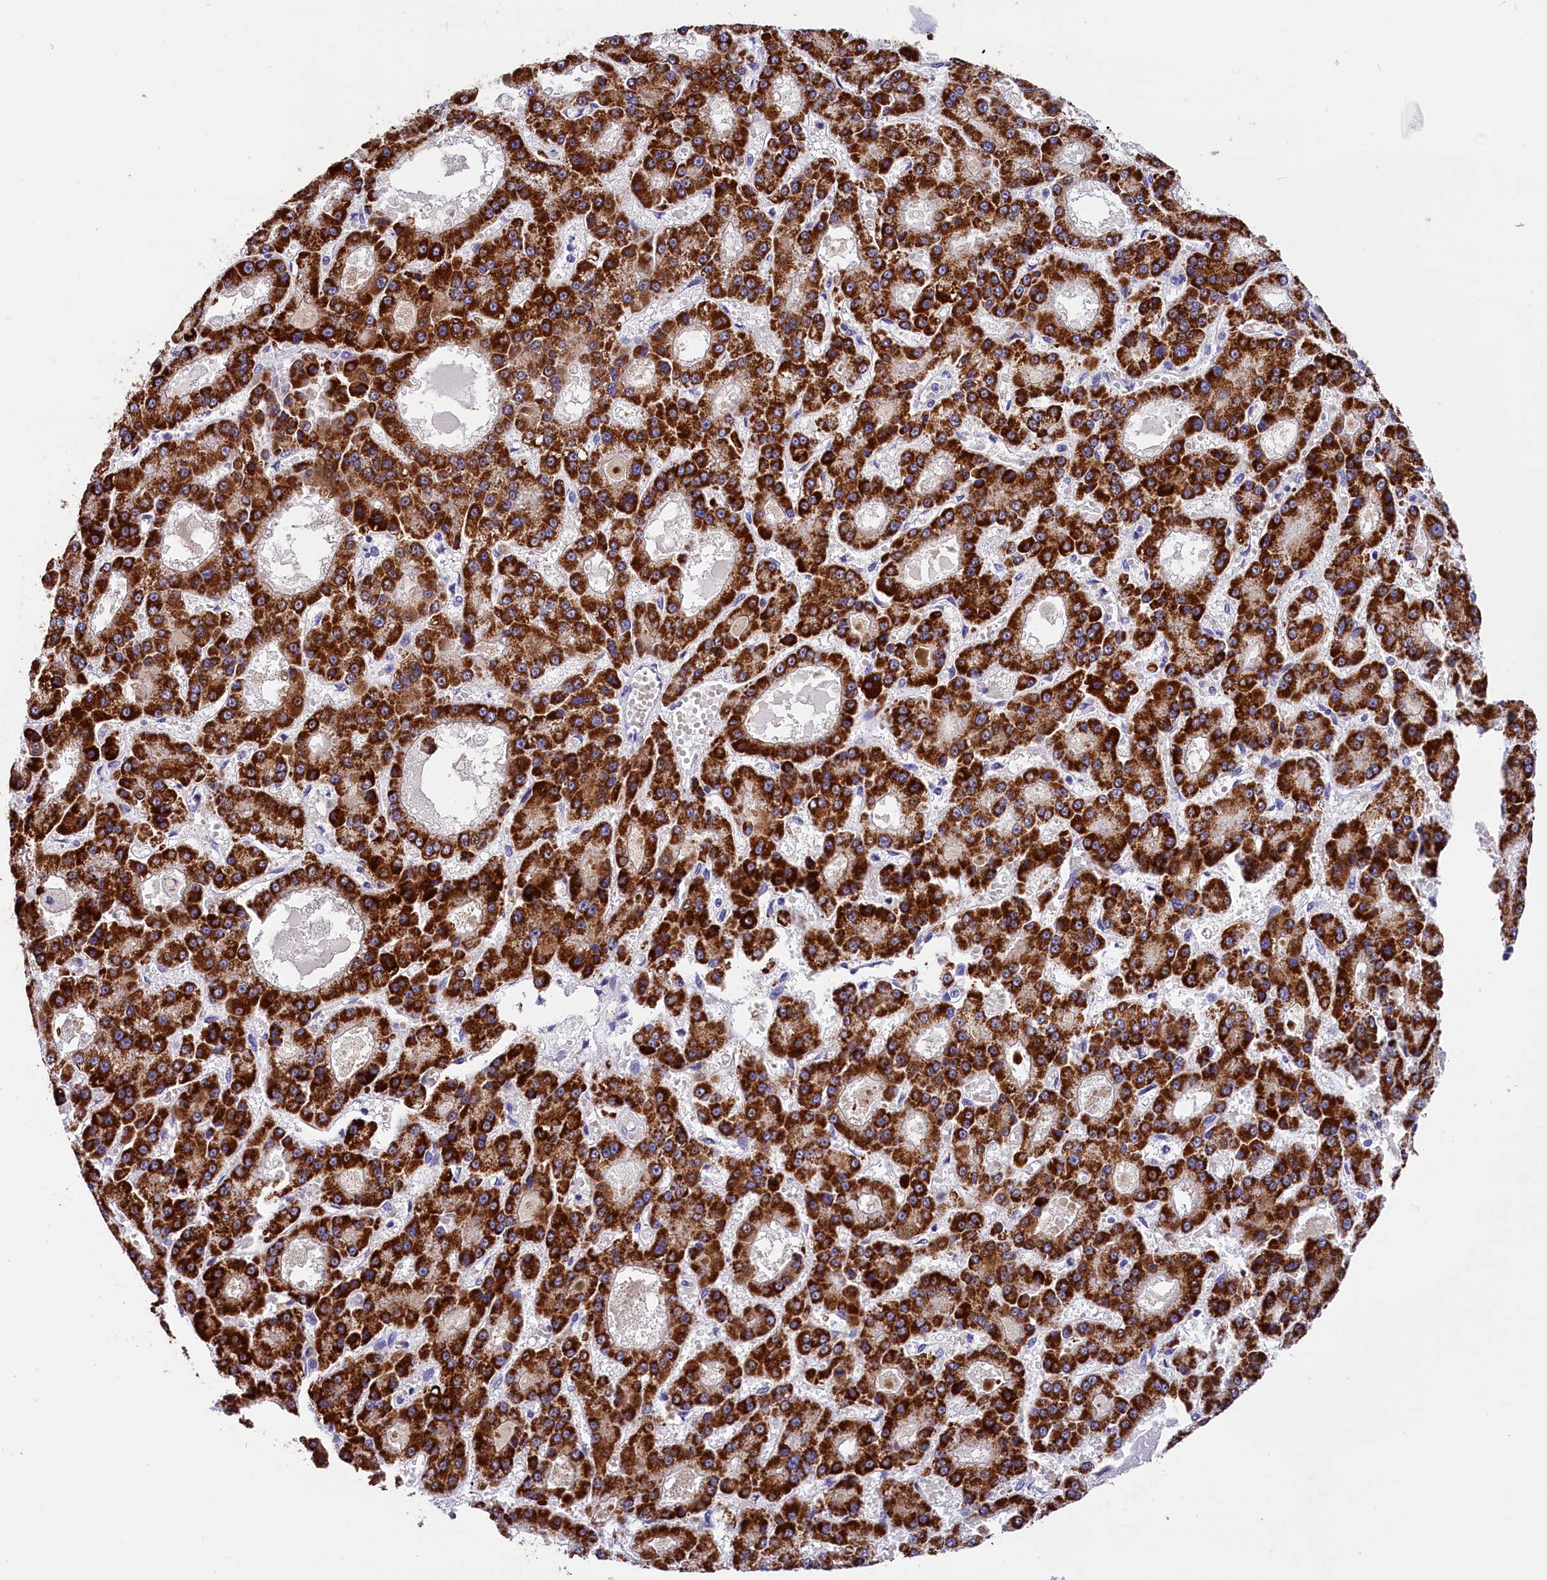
{"staining": {"intensity": "strong", "quantity": ">75%", "location": "cytoplasmic/membranous"}, "tissue": "liver cancer", "cell_type": "Tumor cells", "image_type": "cancer", "snomed": [{"axis": "morphology", "description": "Carcinoma, Hepatocellular, NOS"}, {"axis": "topography", "description": "Liver"}], "caption": "The histopathology image demonstrates immunohistochemical staining of liver cancer. There is strong cytoplasmic/membranous expression is present in about >75% of tumor cells. Ihc stains the protein of interest in brown and the nuclei are stained blue.", "gene": "ABAT", "patient": {"sex": "male", "age": 70}}